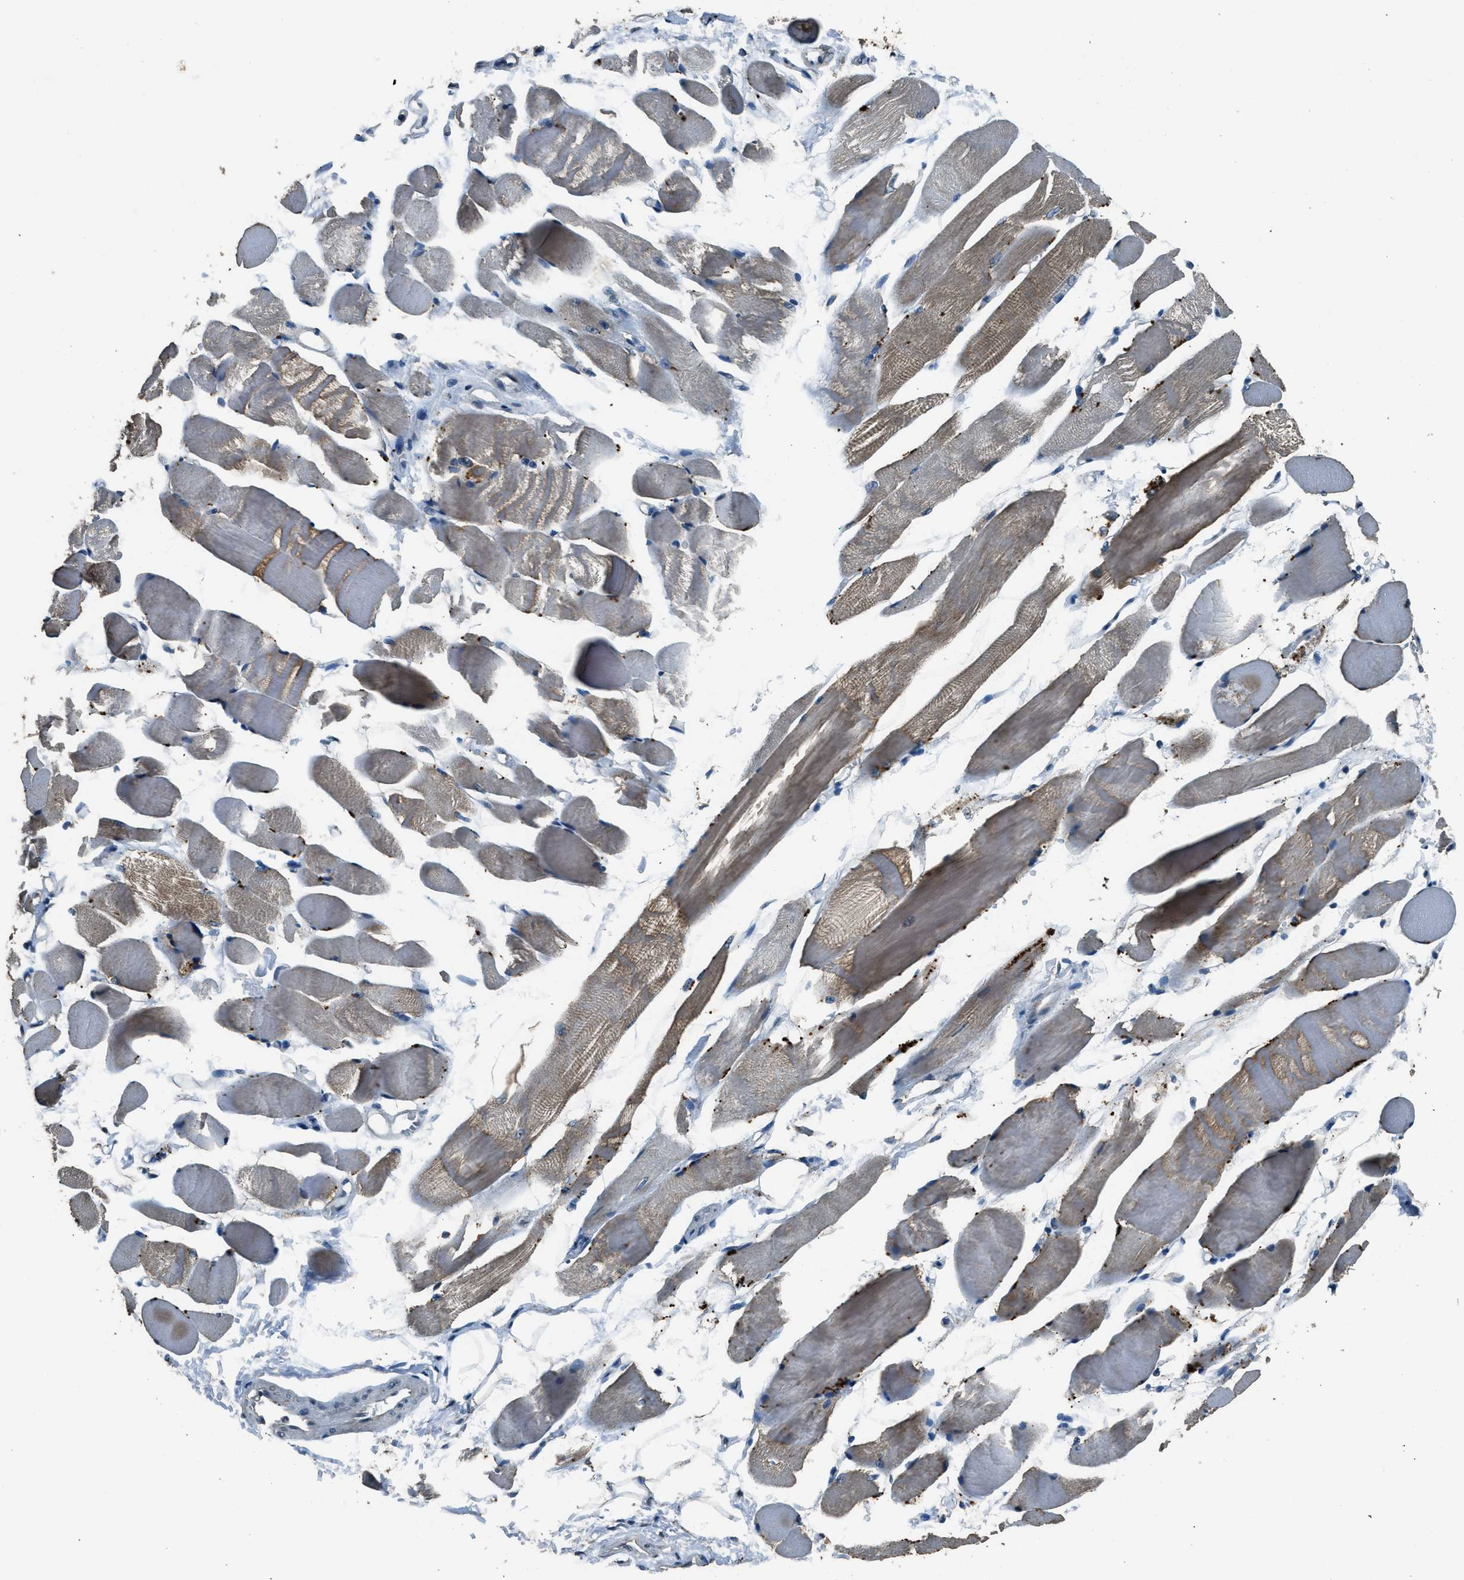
{"staining": {"intensity": "moderate", "quantity": ">75%", "location": "cytoplasmic/membranous"}, "tissue": "skeletal muscle", "cell_type": "Myocytes", "image_type": "normal", "snomed": [{"axis": "morphology", "description": "Normal tissue, NOS"}, {"axis": "topography", "description": "Skeletal muscle"}, {"axis": "topography", "description": "Peripheral nerve tissue"}], "caption": "The immunohistochemical stain highlights moderate cytoplasmic/membranous staining in myocytes of unremarkable skeletal muscle. Nuclei are stained in blue.", "gene": "SALL3", "patient": {"sex": "female", "age": 84}}